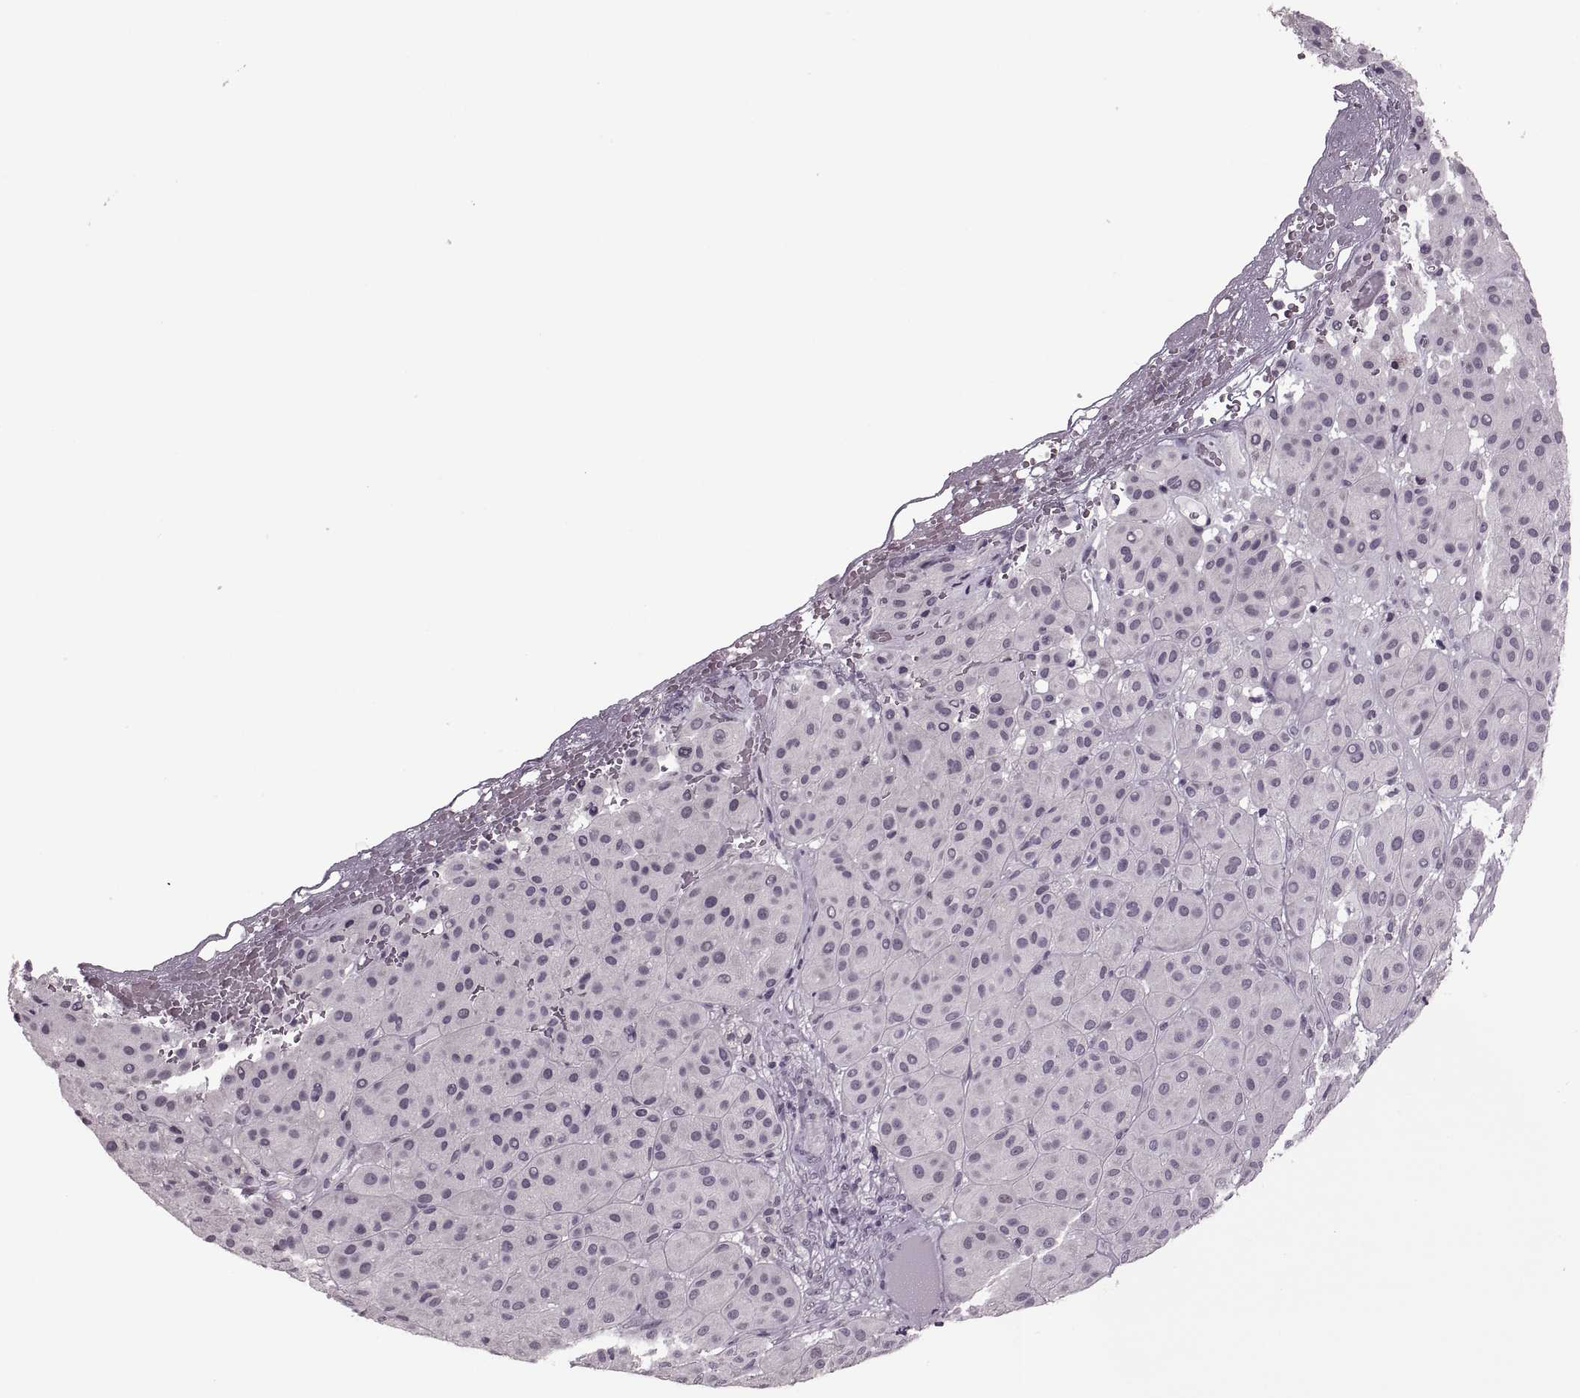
{"staining": {"intensity": "negative", "quantity": "none", "location": "none"}, "tissue": "melanoma", "cell_type": "Tumor cells", "image_type": "cancer", "snomed": [{"axis": "morphology", "description": "Malignant melanoma, Metastatic site"}, {"axis": "topography", "description": "Smooth muscle"}], "caption": "Tumor cells show no significant expression in melanoma. The staining was performed using DAB to visualize the protein expression in brown, while the nuclei were stained in blue with hematoxylin (Magnification: 20x).", "gene": "PAGE5", "patient": {"sex": "male", "age": 41}}